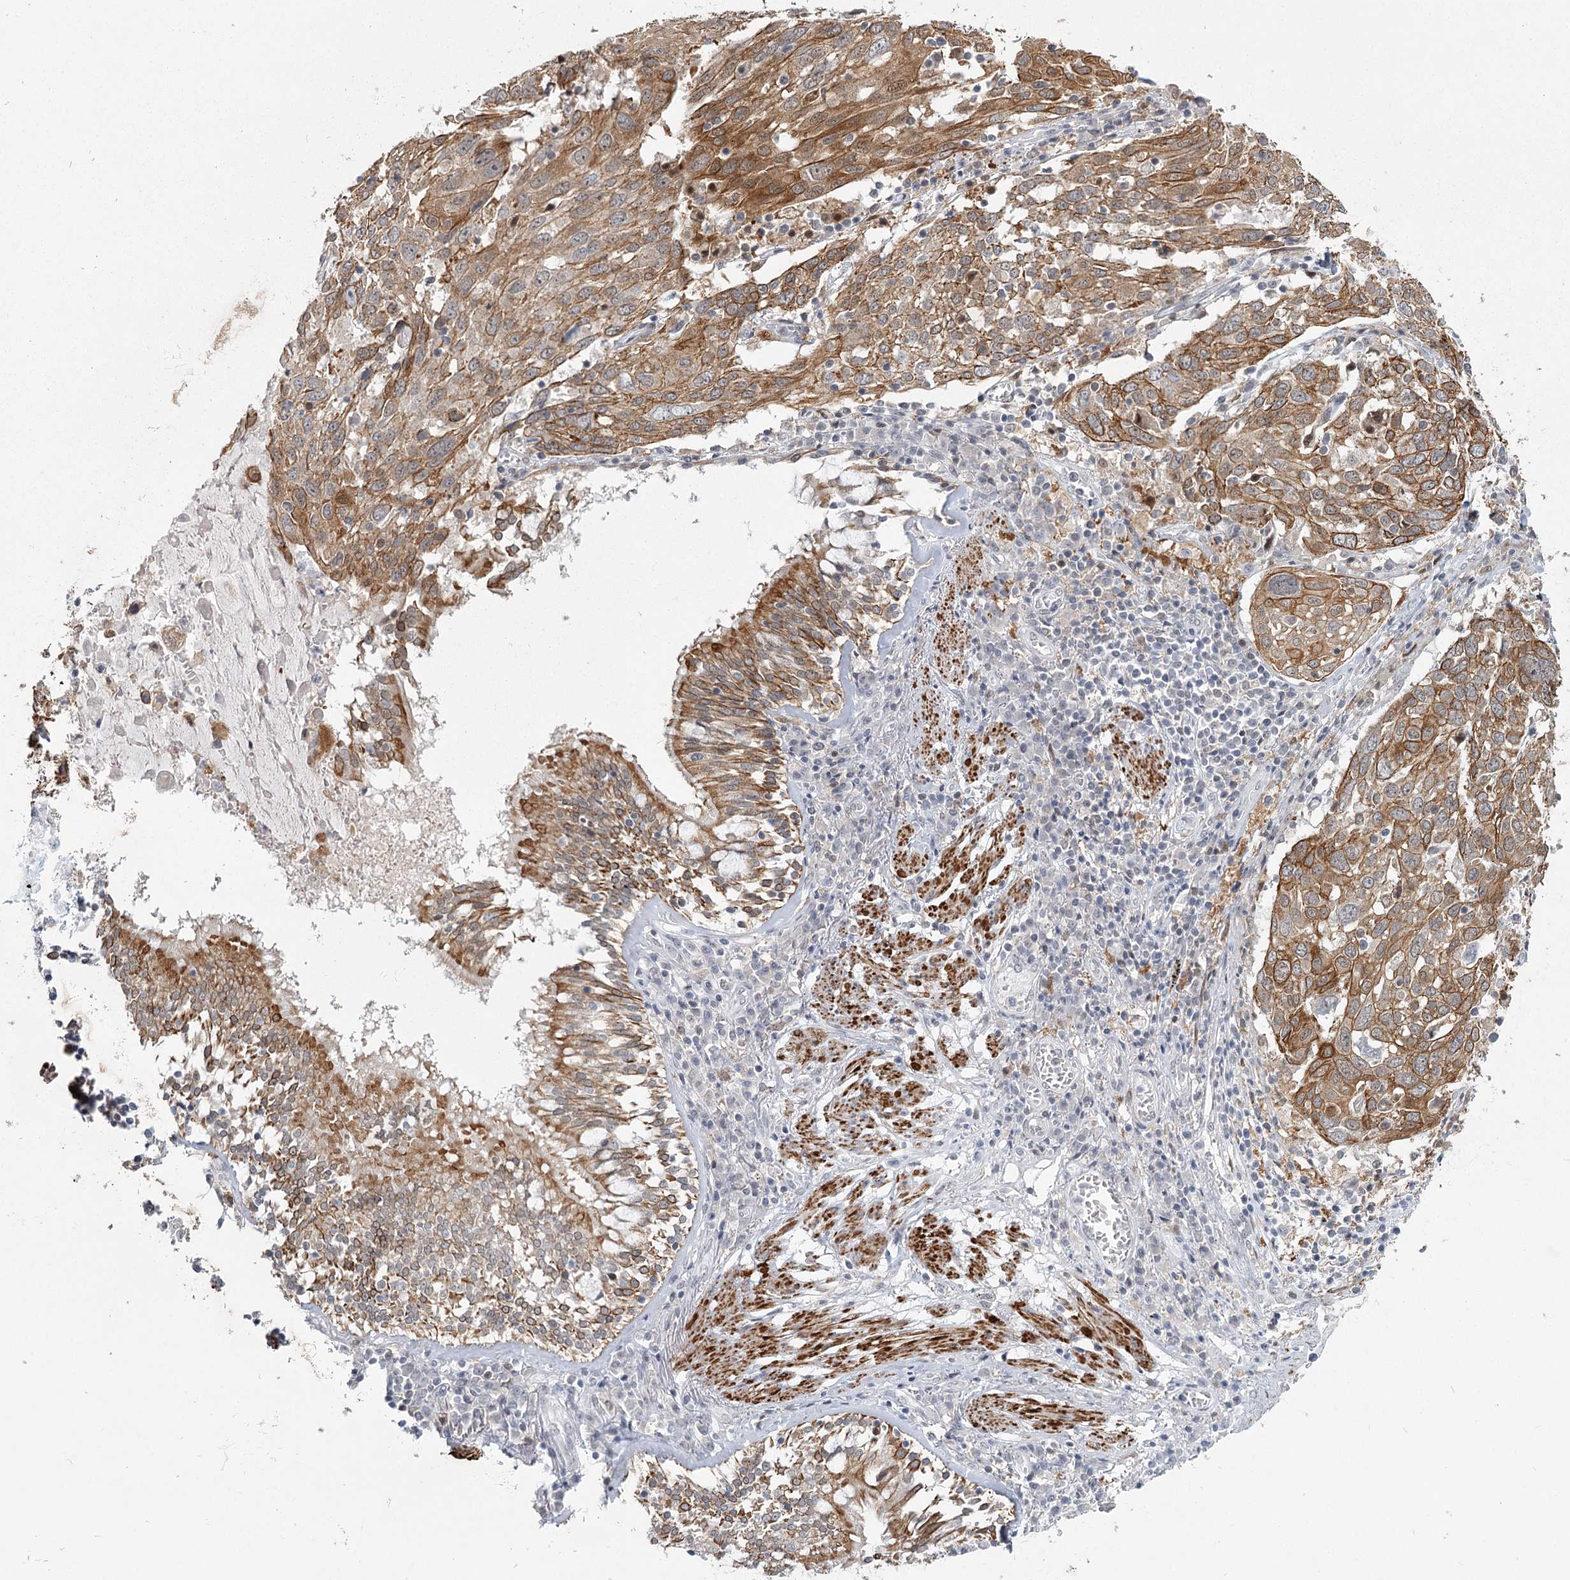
{"staining": {"intensity": "moderate", "quantity": ">75%", "location": "cytoplasmic/membranous"}, "tissue": "lung cancer", "cell_type": "Tumor cells", "image_type": "cancer", "snomed": [{"axis": "morphology", "description": "Squamous cell carcinoma, NOS"}, {"axis": "topography", "description": "Lung"}], "caption": "Immunohistochemical staining of lung cancer demonstrates medium levels of moderate cytoplasmic/membranous positivity in approximately >75% of tumor cells.", "gene": "TMEM70", "patient": {"sex": "male", "age": 65}}